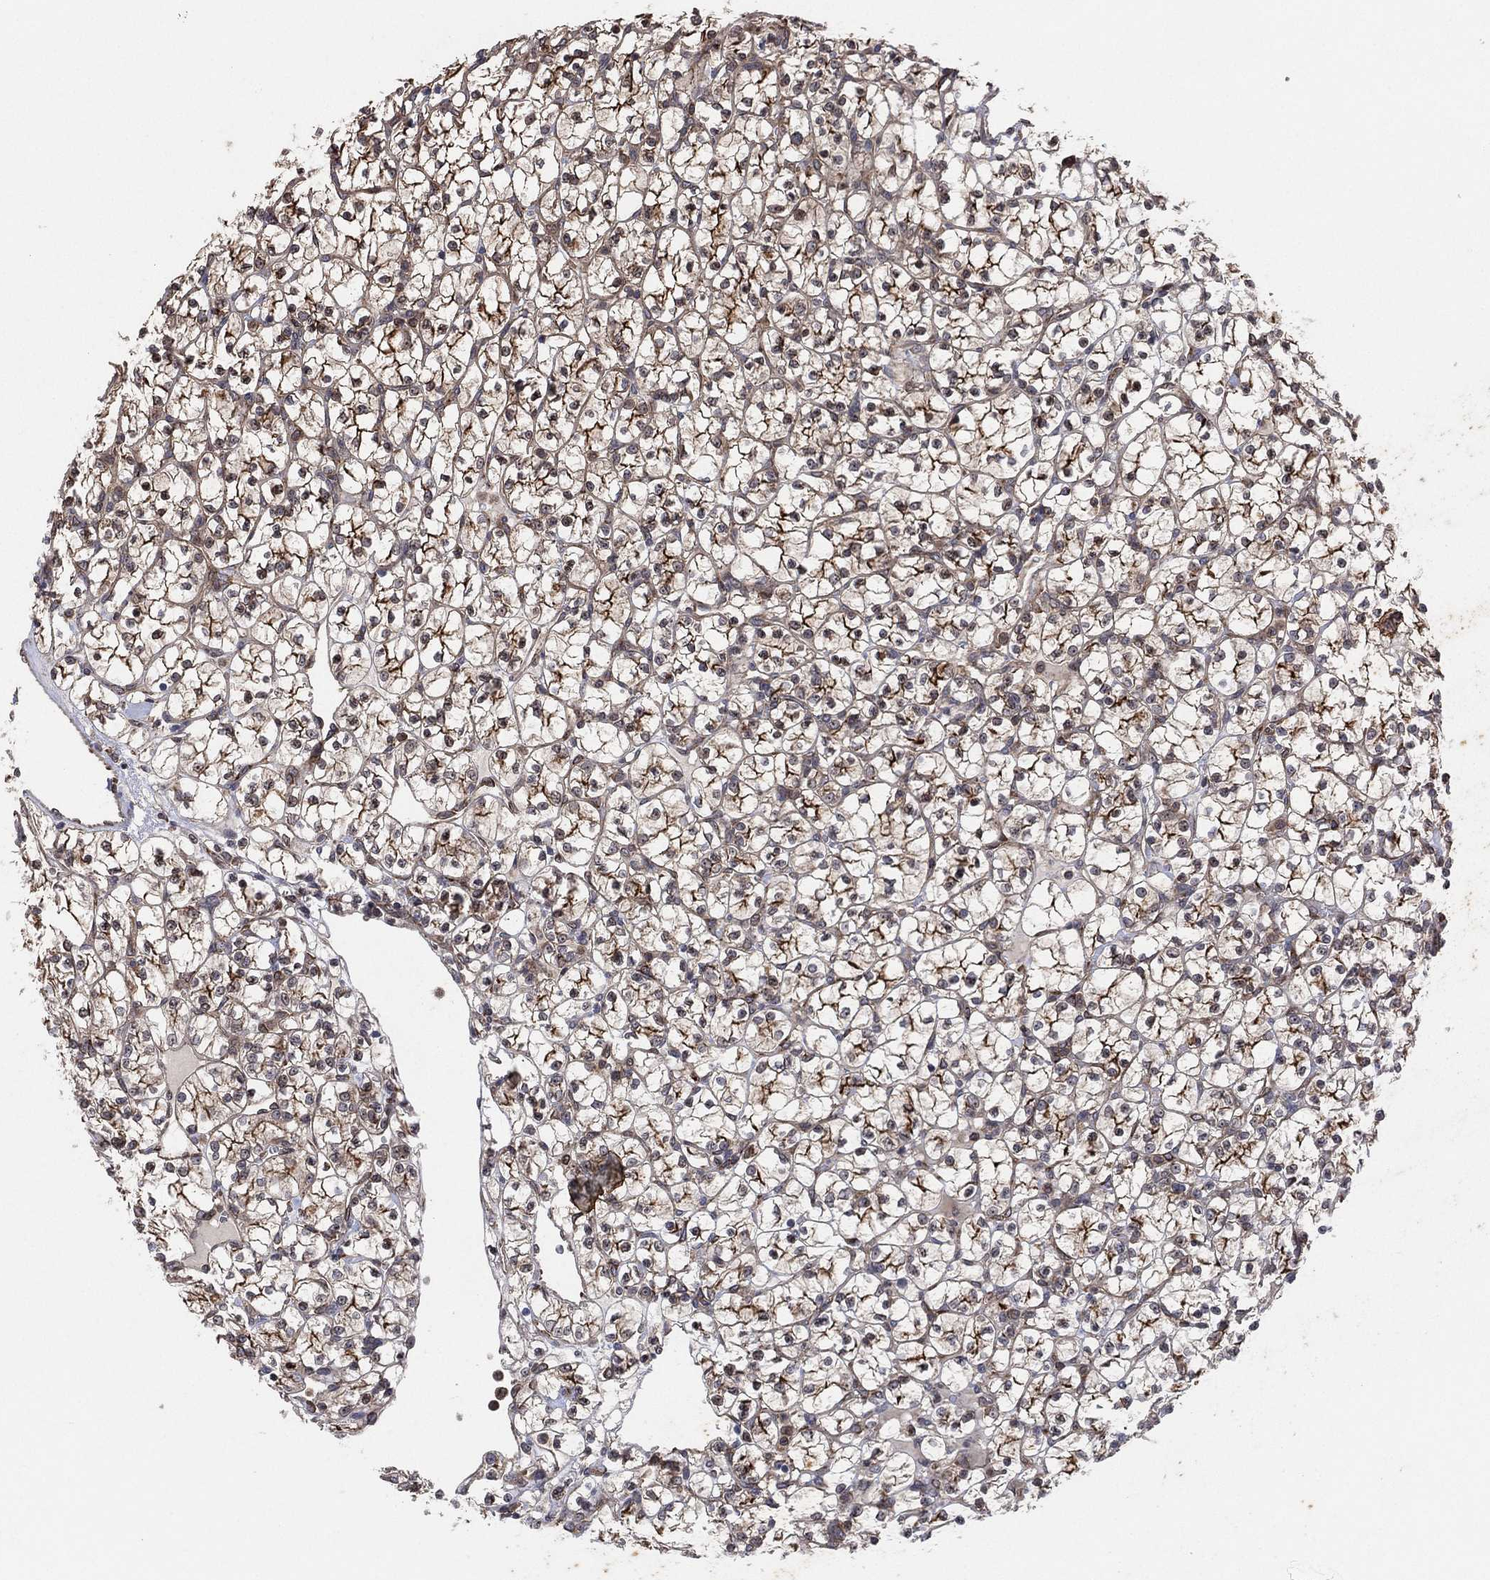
{"staining": {"intensity": "strong", "quantity": ">75%", "location": "cytoplasmic/membranous"}, "tissue": "renal cancer", "cell_type": "Tumor cells", "image_type": "cancer", "snomed": [{"axis": "morphology", "description": "Adenocarcinoma, NOS"}, {"axis": "topography", "description": "Kidney"}], "caption": "A brown stain labels strong cytoplasmic/membranous staining of a protein in renal cancer (adenocarcinoma) tumor cells.", "gene": "TMCO1", "patient": {"sex": "female", "age": 89}}